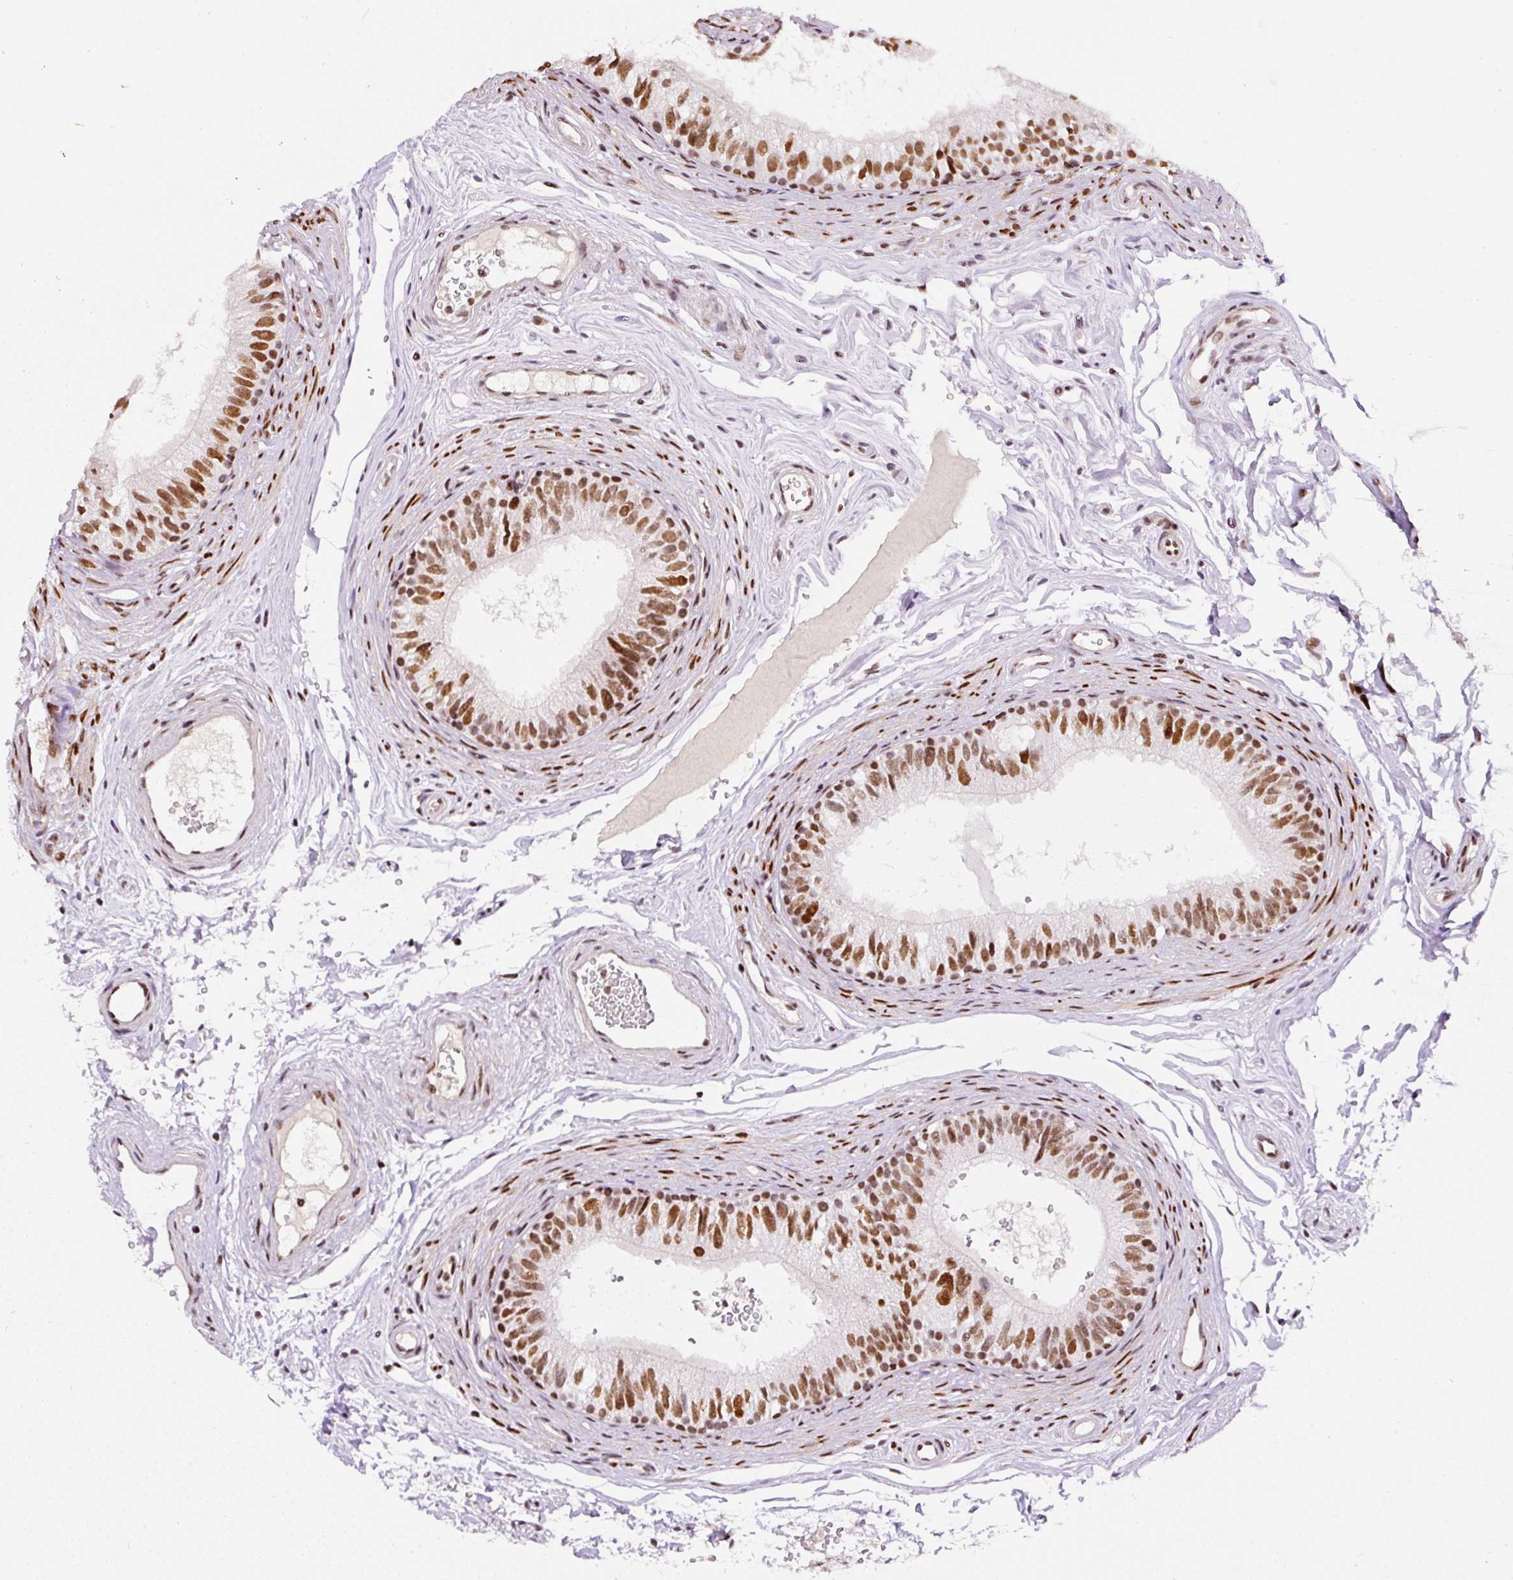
{"staining": {"intensity": "strong", "quantity": ">75%", "location": "nuclear"}, "tissue": "epididymis", "cell_type": "Glandular cells", "image_type": "normal", "snomed": [{"axis": "morphology", "description": "Normal tissue, NOS"}, {"axis": "topography", "description": "Epididymis"}], "caption": "An immunohistochemistry (IHC) histopathology image of normal tissue is shown. Protein staining in brown highlights strong nuclear positivity in epididymis within glandular cells.", "gene": "HNRNPC", "patient": {"sex": "male", "age": 45}}